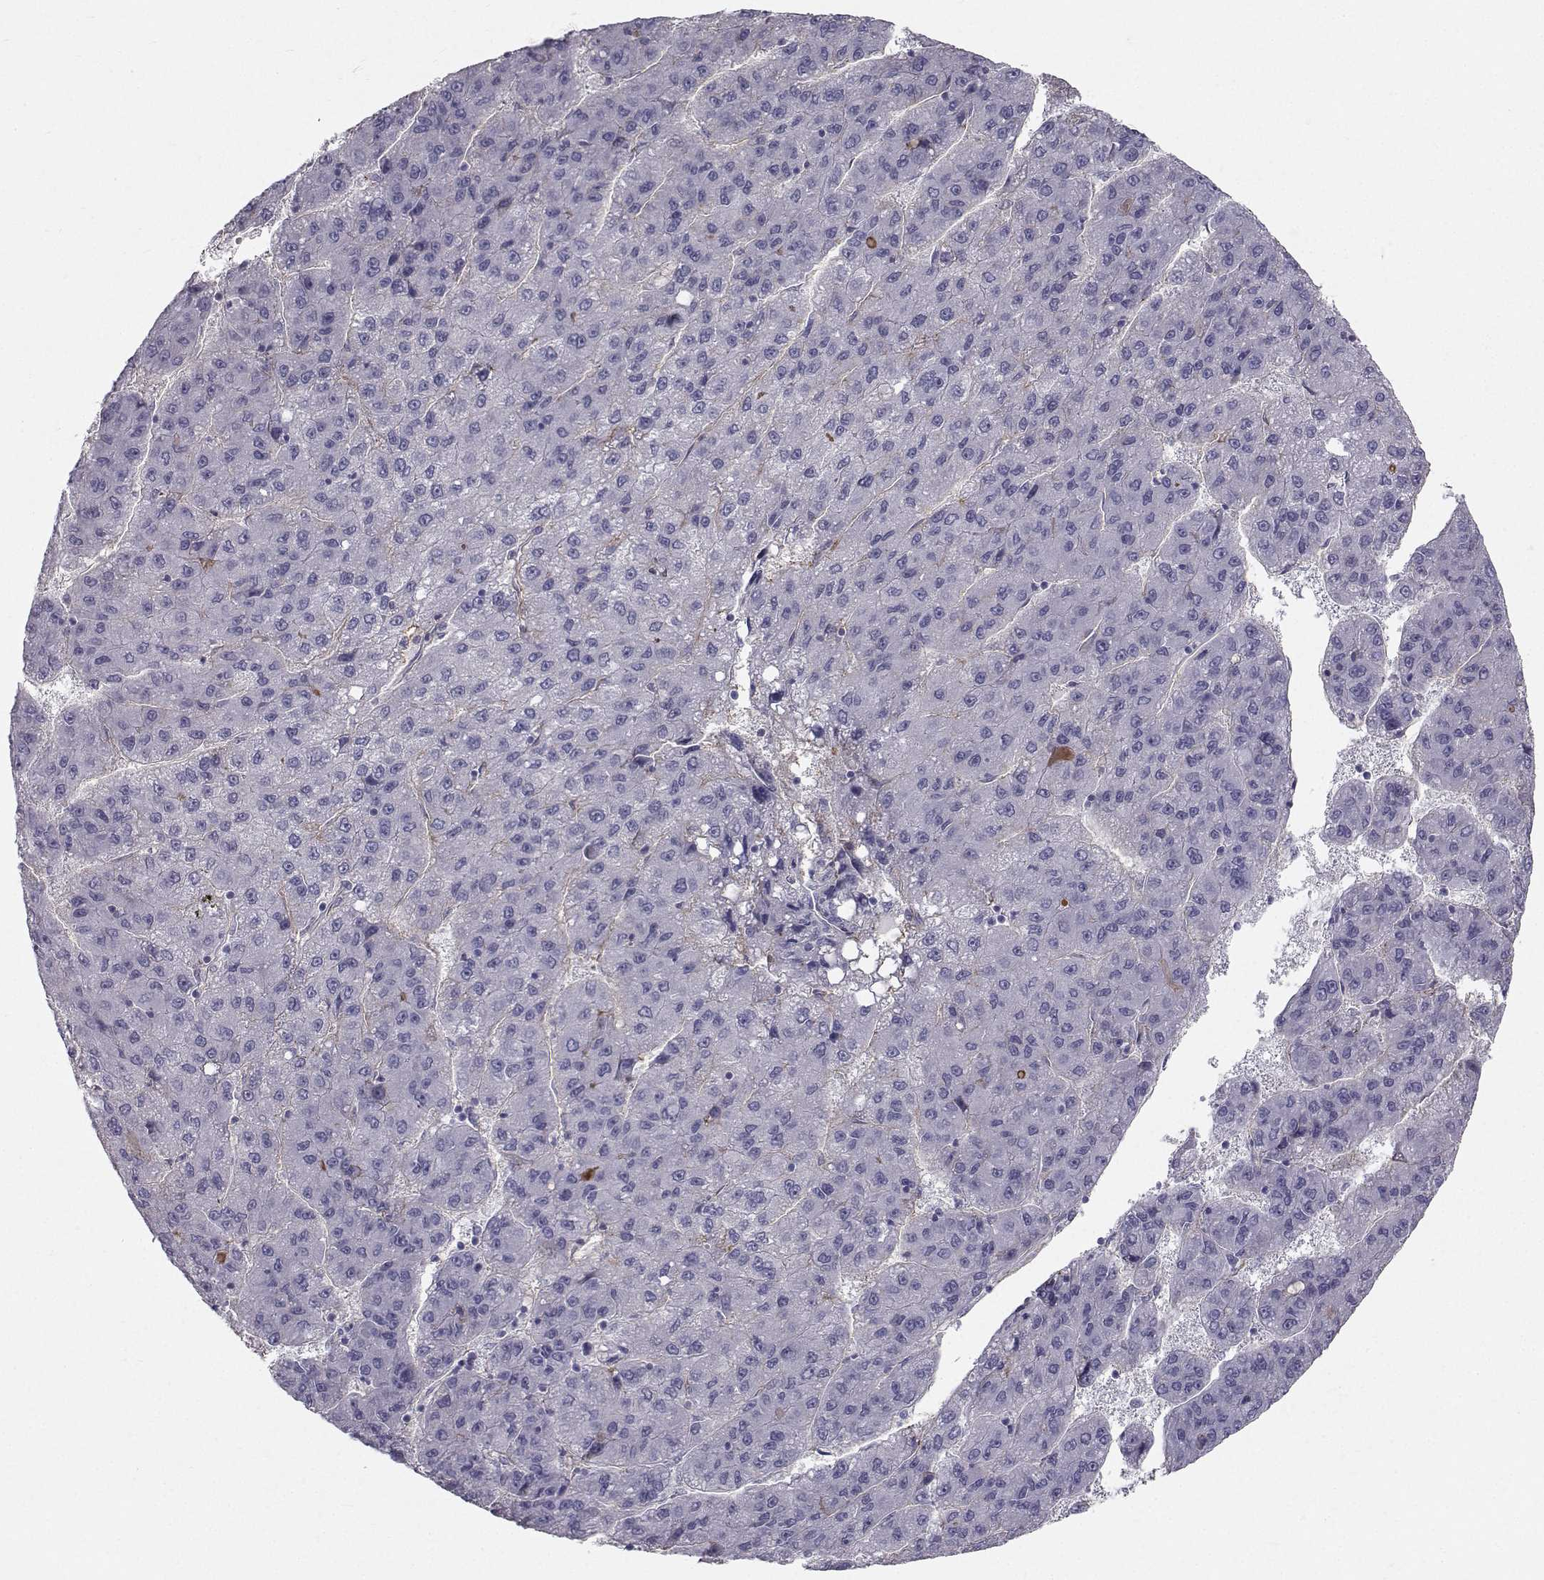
{"staining": {"intensity": "negative", "quantity": "none", "location": "none"}, "tissue": "liver cancer", "cell_type": "Tumor cells", "image_type": "cancer", "snomed": [{"axis": "morphology", "description": "Carcinoma, Hepatocellular, NOS"}, {"axis": "topography", "description": "Liver"}], "caption": "Protein analysis of liver hepatocellular carcinoma demonstrates no significant positivity in tumor cells.", "gene": "SPDYE4", "patient": {"sex": "female", "age": 82}}